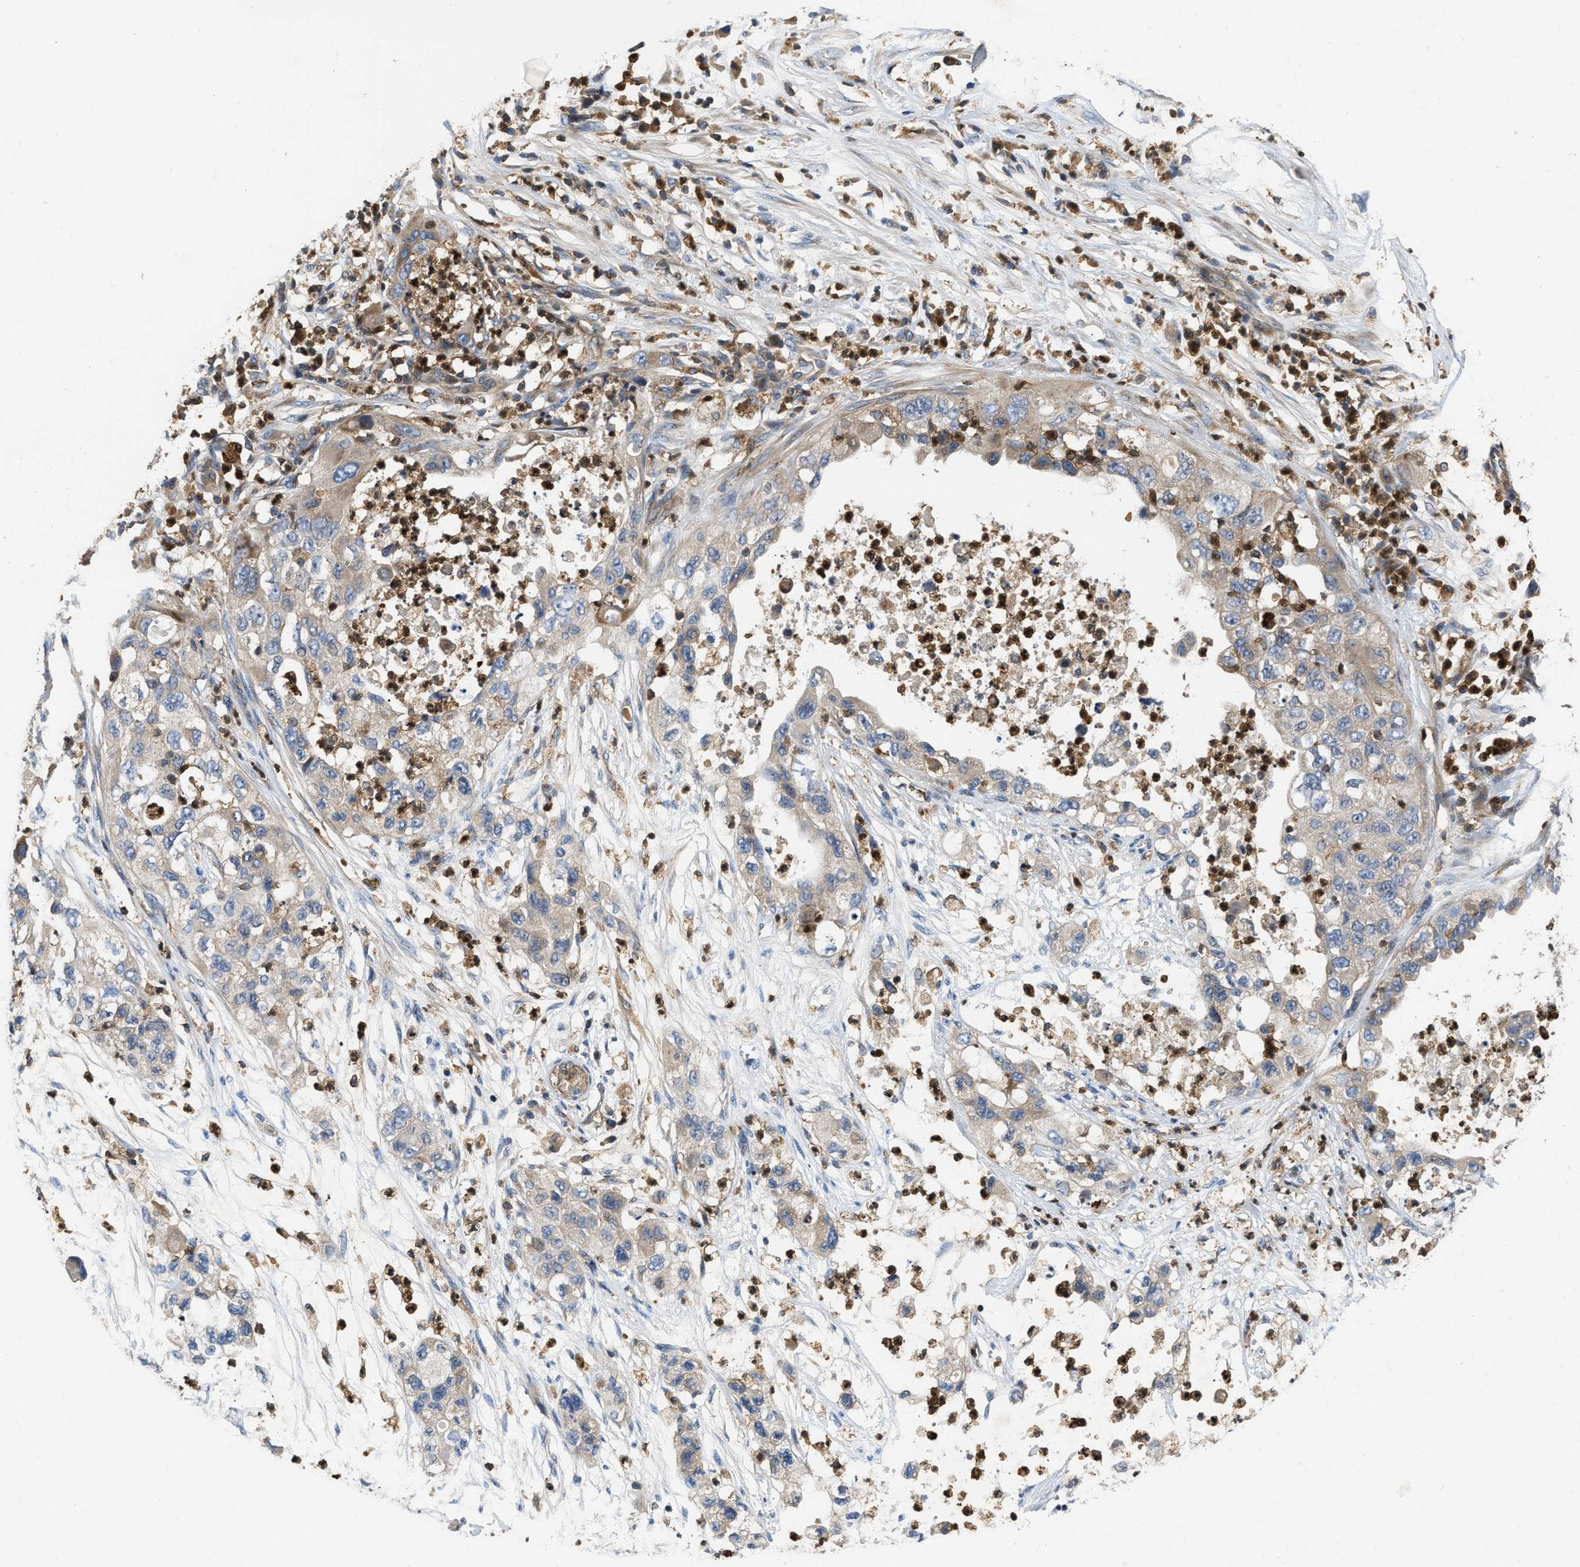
{"staining": {"intensity": "weak", "quantity": "<25%", "location": "cytoplasmic/membranous"}, "tissue": "pancreatic cancer", "cell_type": "Tumor cells", "image_type": "cancer", "snomed": [{"axis": "morphology", "description": "Adenocarcinoma, NOS"}, {"axis": "topography", "description": "Pancreas"}], "caption": "The immunohistochemistry (IHC) histopathology image has no significant positivity in tumor cells of adenocarcinoma (pancreatic) tissue.", "gene": "OSTF1", "patient": {"sex": "female", "age": 78}}